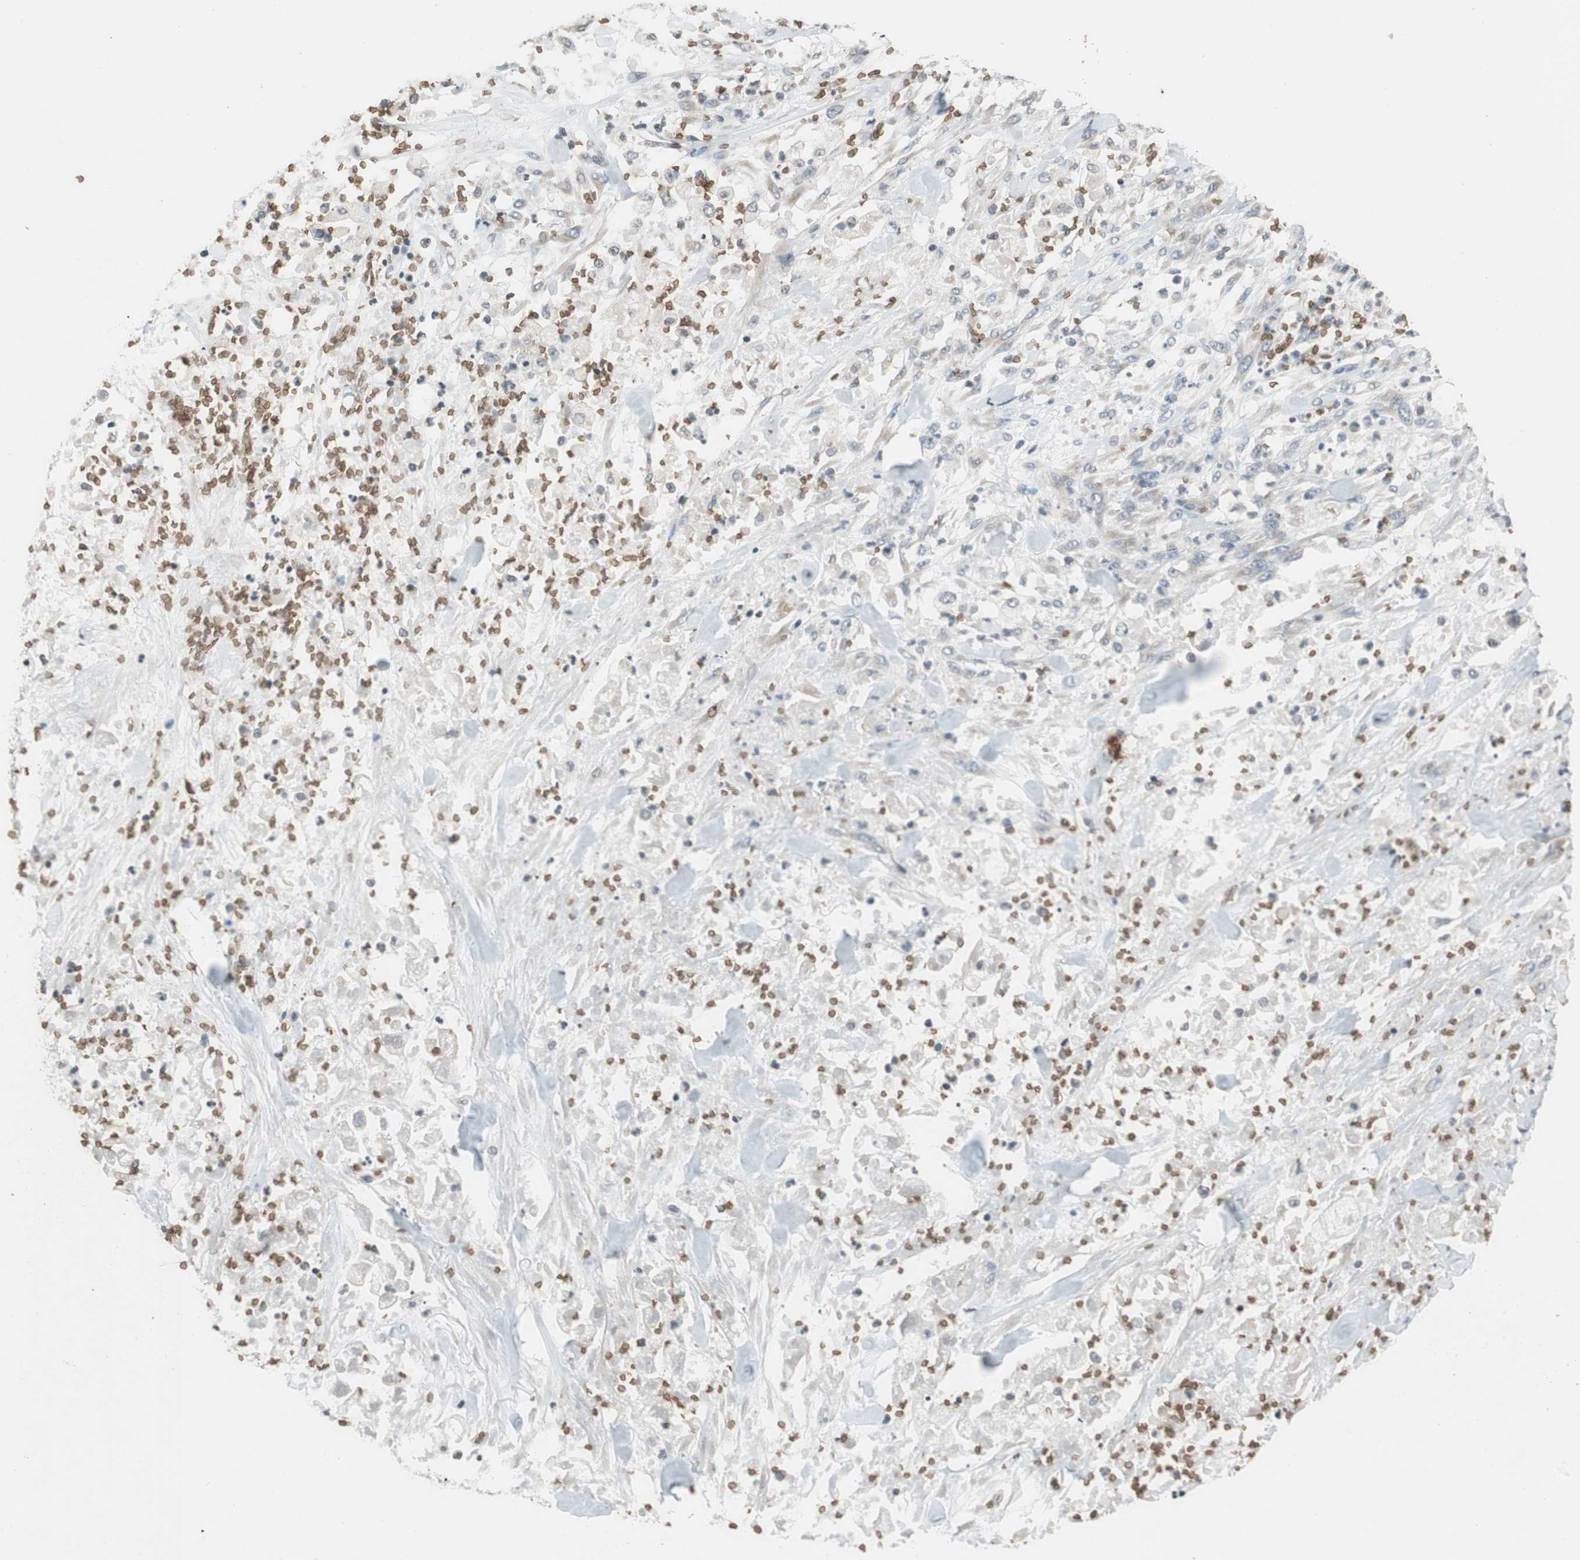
{"staining": {"intensity": "negative", "quantity": "none", "location": "none"}, "tissue": "stomach cancer", "cell_type": "Tumor cells", "image_type": "cancer", "snomed": [{"axis": "morphology", "description": "Adenocarcinoma, NOS"}, {"axis": "topography", "description": "Stomach"}], "caption": "Protein analysis of stomach cancer (adenocarcinoma) demonstrates no significant expression in tumor cells.", "gene": "GYPC", "patient": {"sex": "male", "age": 62}}